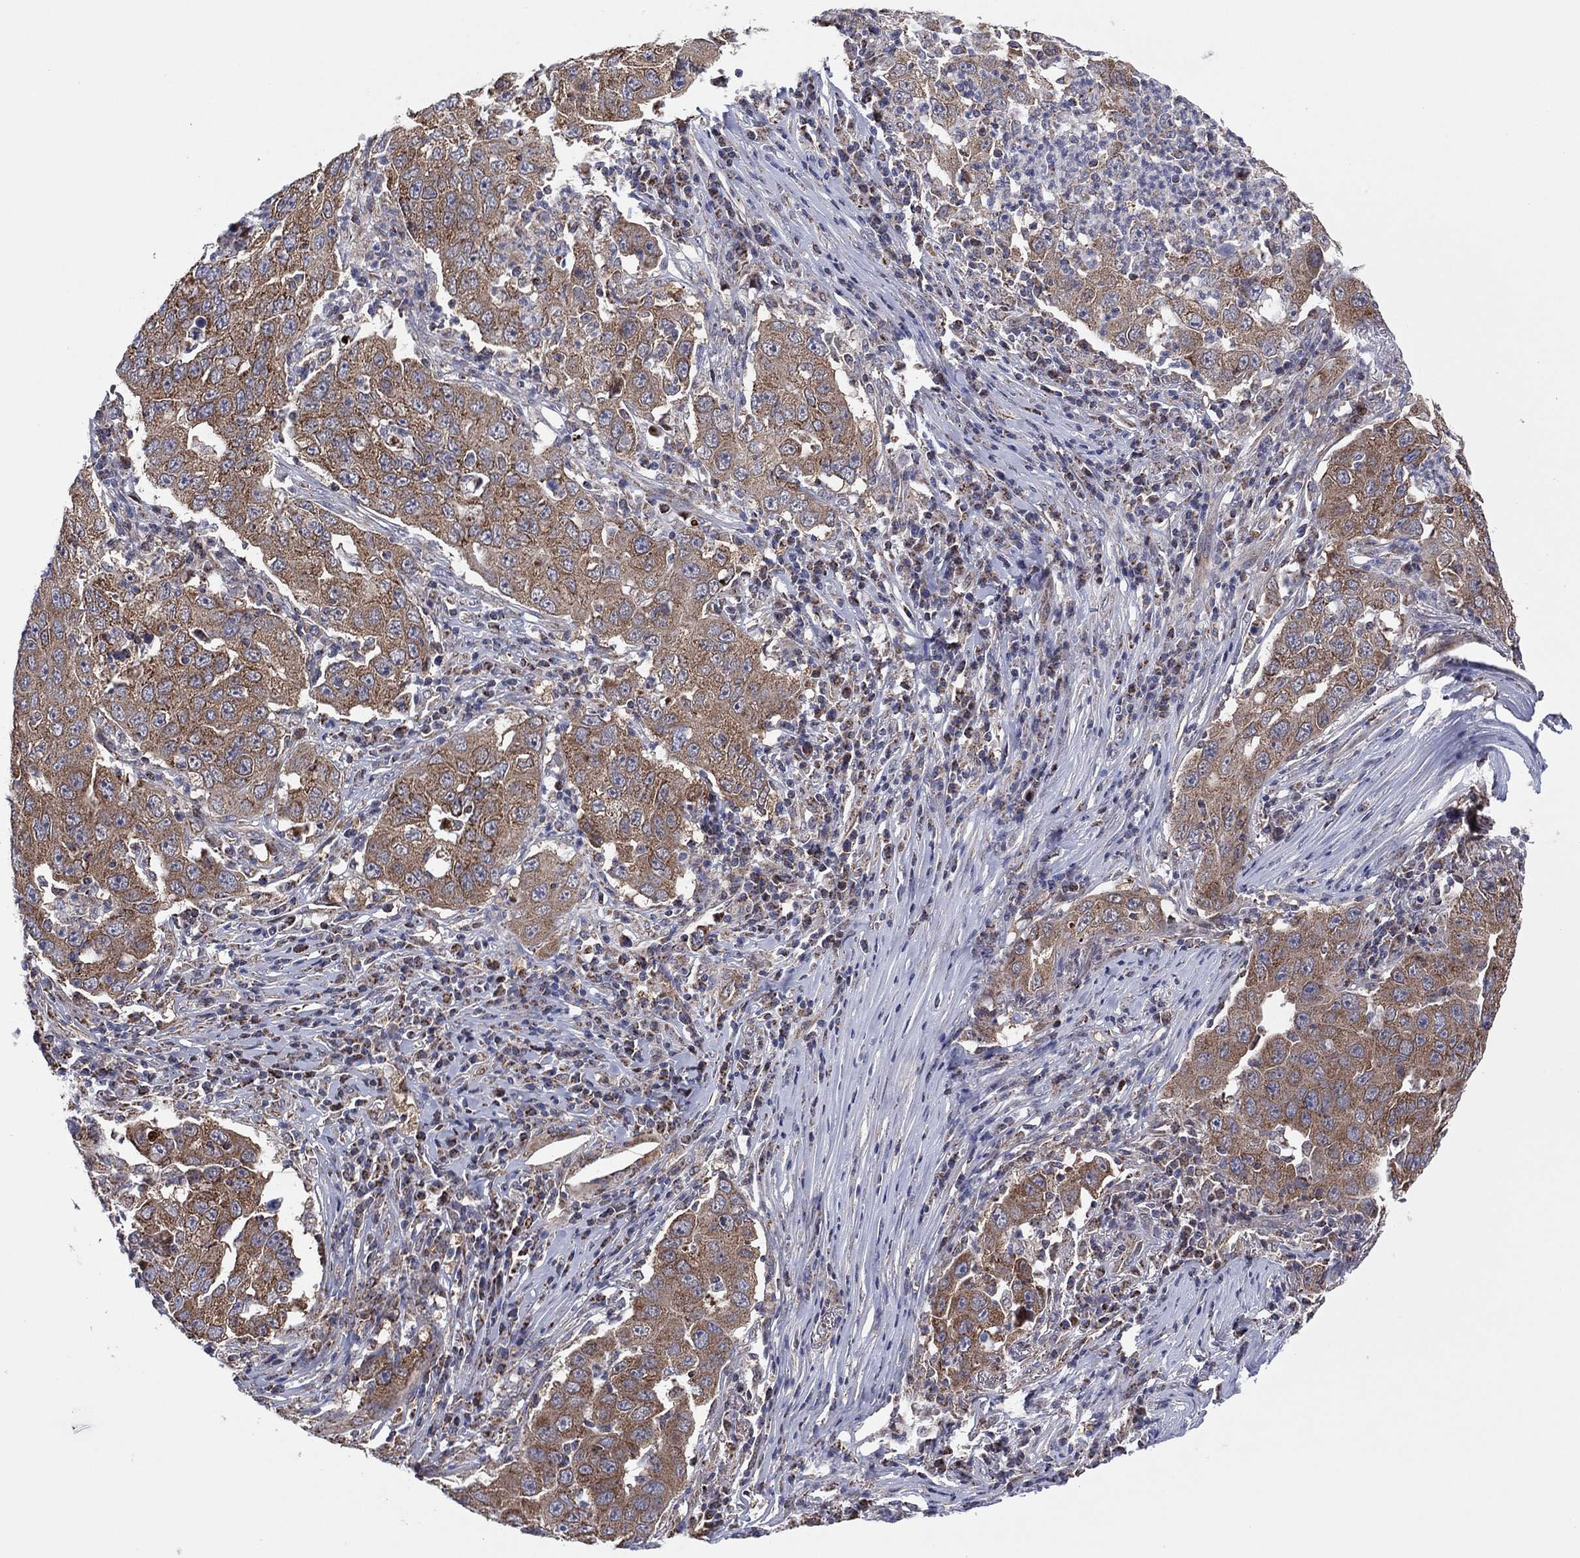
{"staining": {"intensity": "weak", "quantity": "25%-75%", "location": "cytoplasmic/membranous"}, "tissue": "lung cancer", "cell_type": "Tumor cells", "image_type": "cancer", "snomed": [{"axis": "morphology", "description": "Adenocarcinoma, NOS"}, {"axis": "topography", "description": "Lung"}], "caption": "Immunohistochemical staining of human lung cancer (adenocarcinoma) exhibits weak cytoplasmic/membranous protein staining in about 25%-75% of tumor cells. The staining is performed using DAB (3,3'-diaminobenzidine) brown chromogen to label protein expression. The nuclei are counter-stained blue using hematoxylin.", "gene": "PIDD1", "patient": {"sex": "male", "age": 73}}